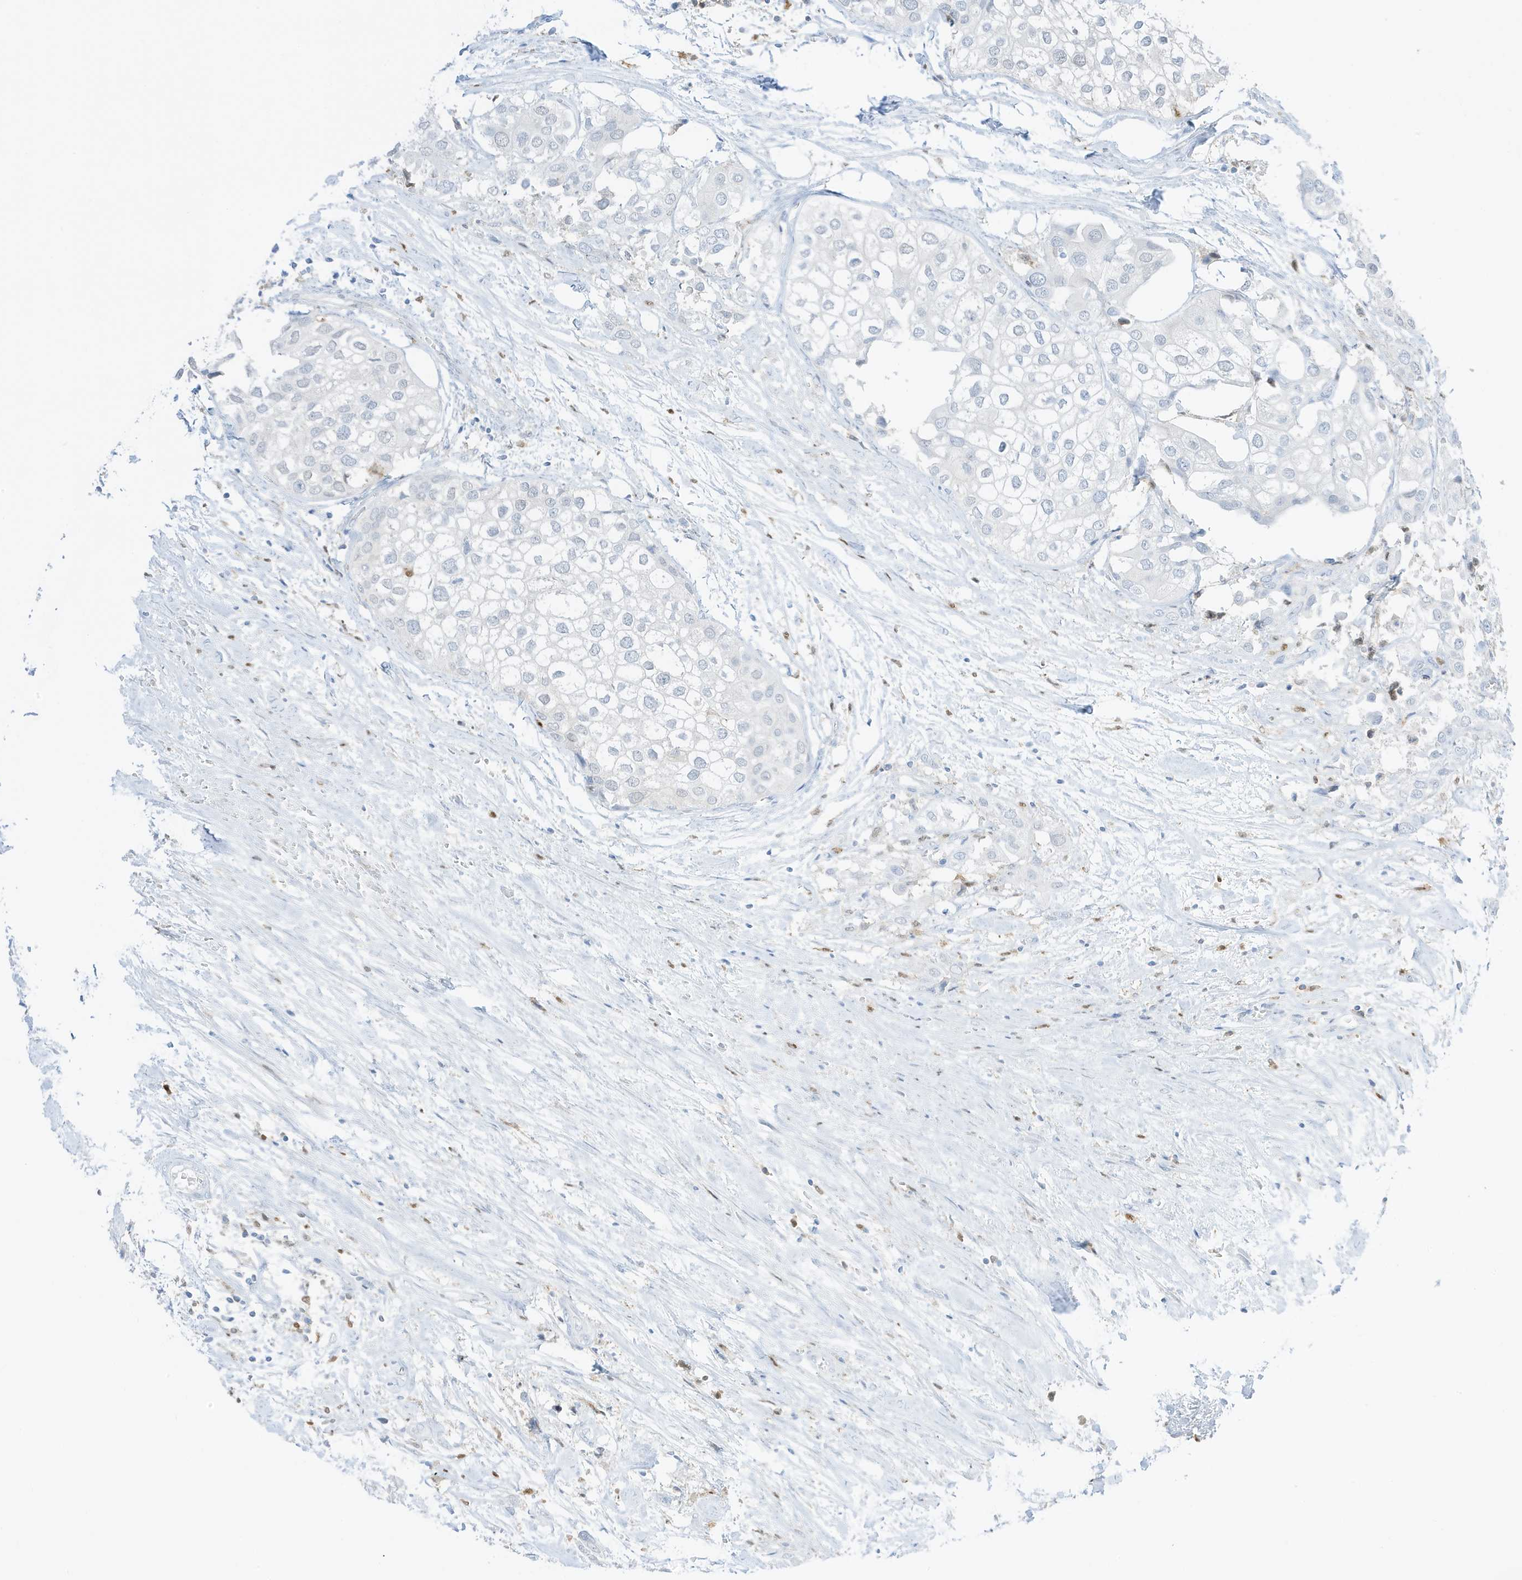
{"staining": {"intensity": "negative", "quantity": "none", "location": "none"}, "tissue": "urothelial cancer", "cell_type": "Tumor cells", "image_type": "cancer", "snomed": [{"axis": "morphology", "description": "Urothelial carcinoma, High grade"}, {"axis": "topography", "description": "Urinary bladder"}], "caption": "High power microscopy micrograph of an immunohistochemistry histopathology image of urothelial cancer, revealing no significant staining in tumor cells. Brightfield microscopy of IHC stained with DAB (3,3'-diaminobenzidine) (brown) and hematoxylin (blue), captured at high magnification.", "gene": "GCA", "patient": {"sex": "male", "age": 64}}